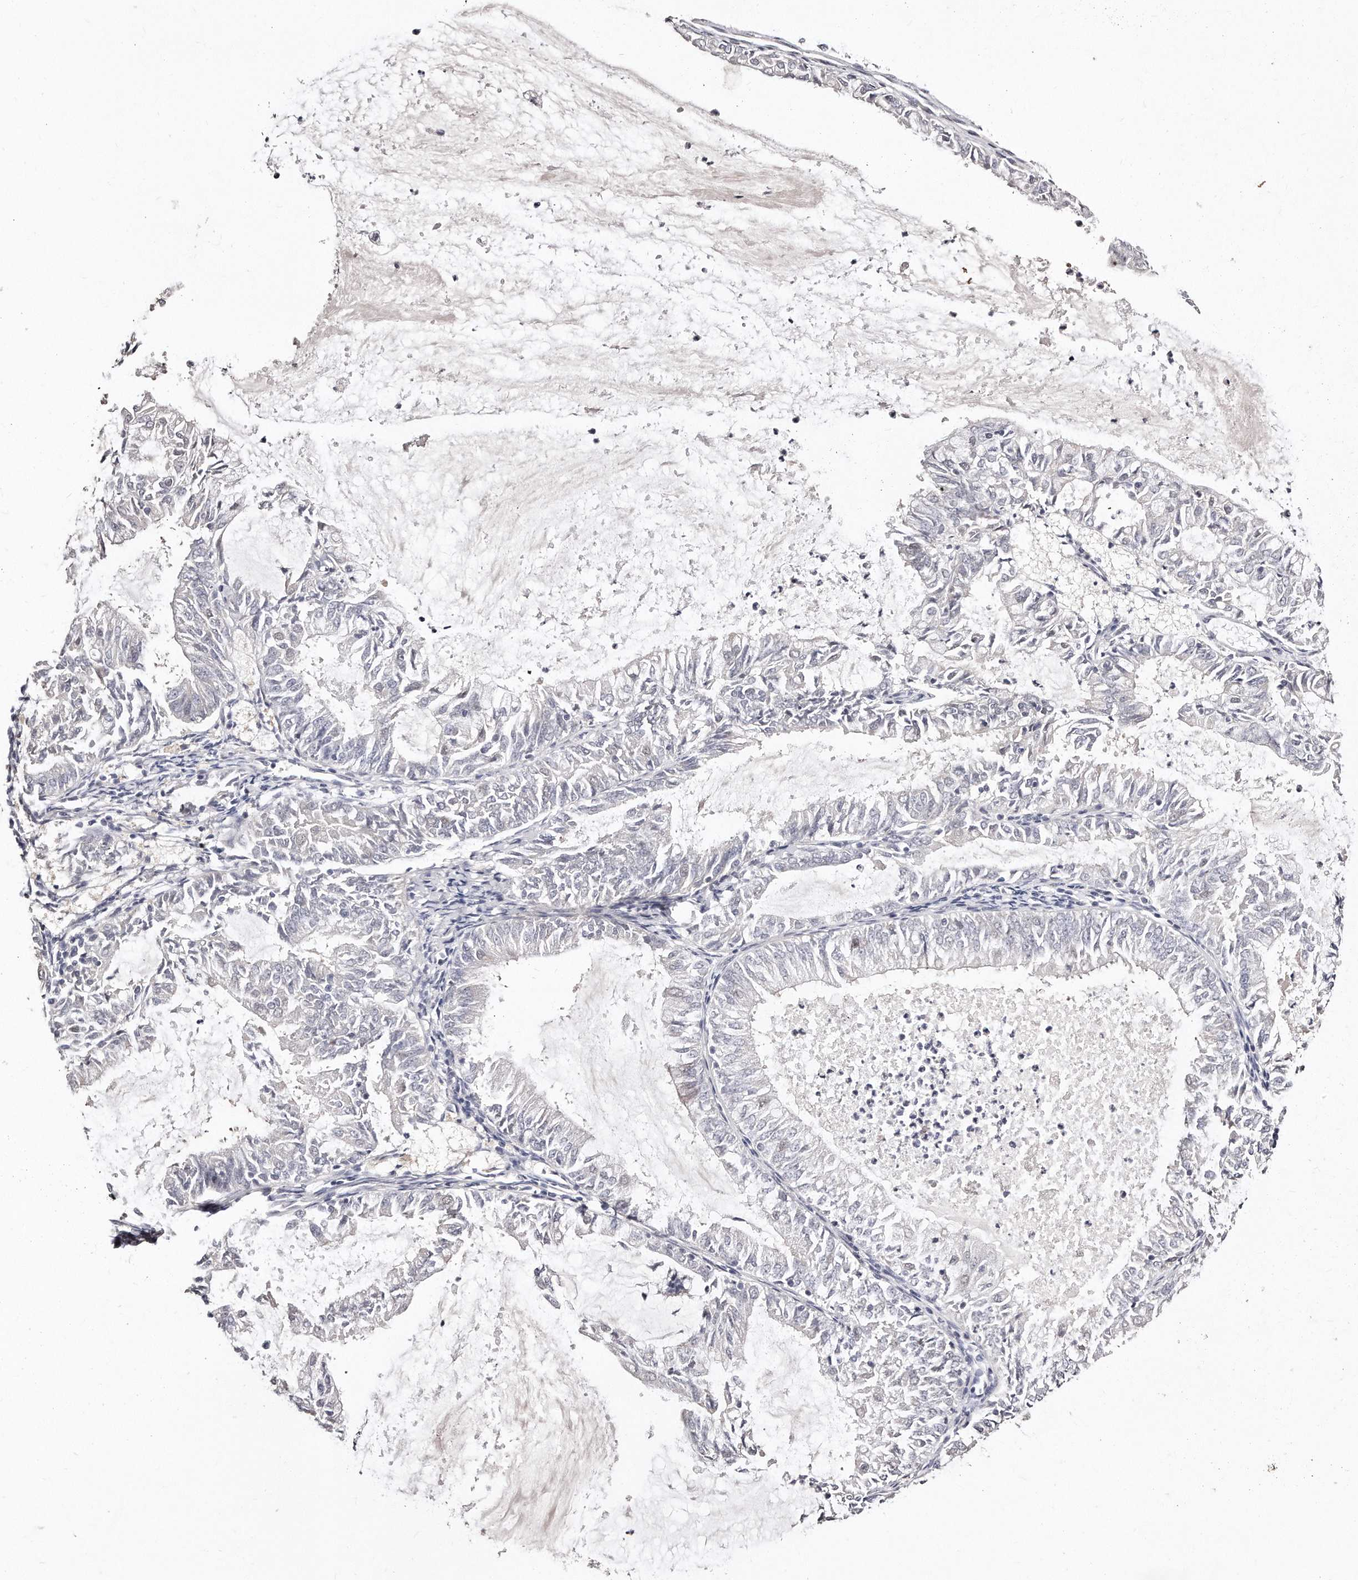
{"staining": {"intensity": "negative", "quantity": "none", "location": "none"}, "tissue": "endometrial cancer", "cell_type": "Tumor cells", "image_type": "cancer", "snomed": [{"axis": "morphology", "description": "Adenocarcinoma, NOS"}, {"axis": "topography", "description": "Endometrium"}], "caption": "Immunohistochemical staining of human endometrial cancer shows no significant staining in tumor cells.", "gene": "CASZ1", "patient": {"sex": "female", "age": 57}}